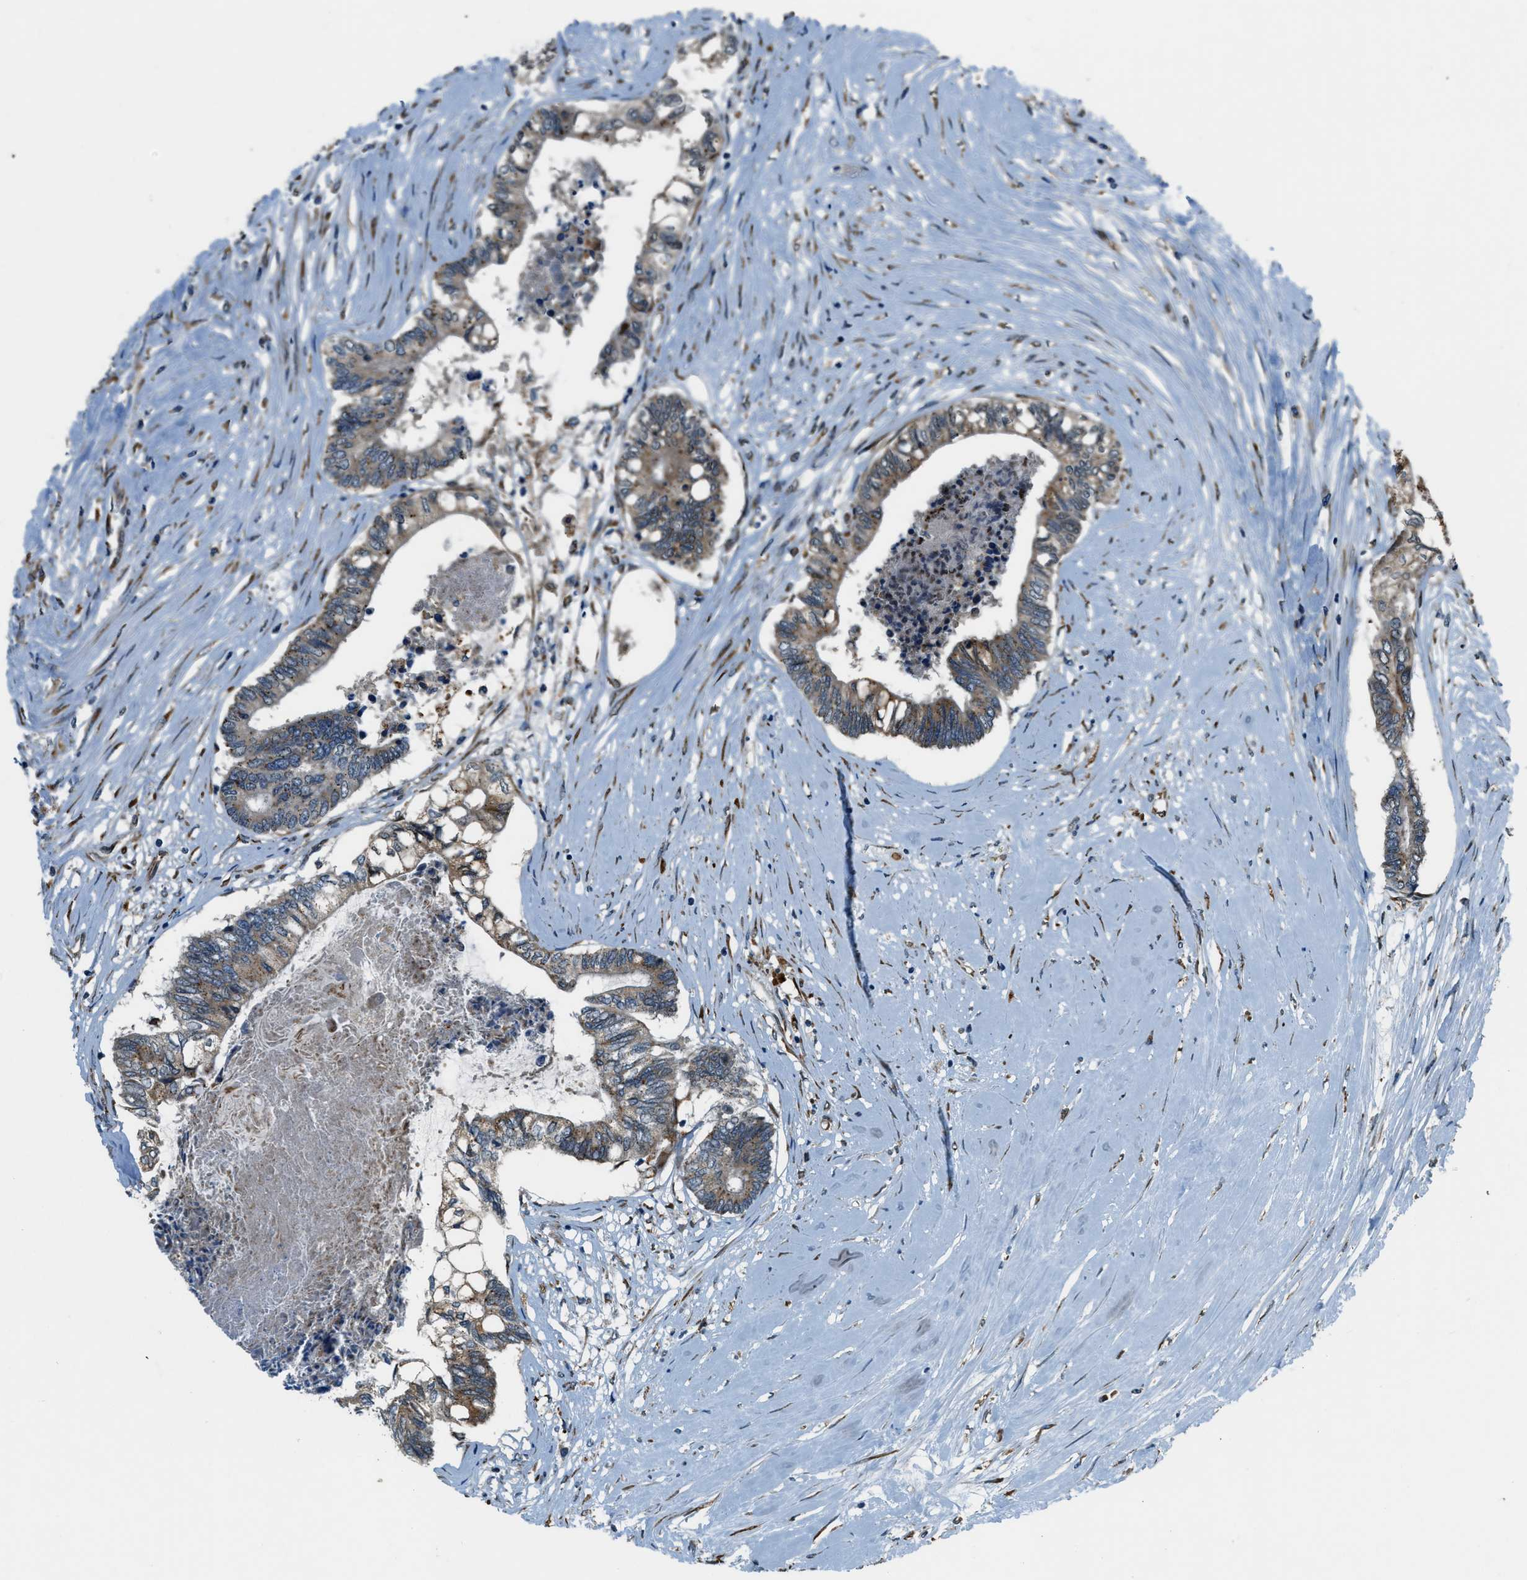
{"staining": {"intensity": "moderate", "quantity": ">75%", "location": "cytoplasmic/membranous"}, "tissue": "colorectal cancer", "cell_type": "Tumor cells", "image_type": "cancer", "snomed": [{"axis": "morphology", "description": "Adenocarcinoma, NOS"}, {"axis": "topography", "description": "Rectum"}], "caption": "DAB (3,3'-diaminobenzidine) immunohistochemical staining of colorectal adenocarcinoma demonstrates moderate cytoplasmic/membranous protein positivity in approximately >75% of tumor cells.", "gene": "GINM1", "patient": {"sex": "male", "age": 63}}